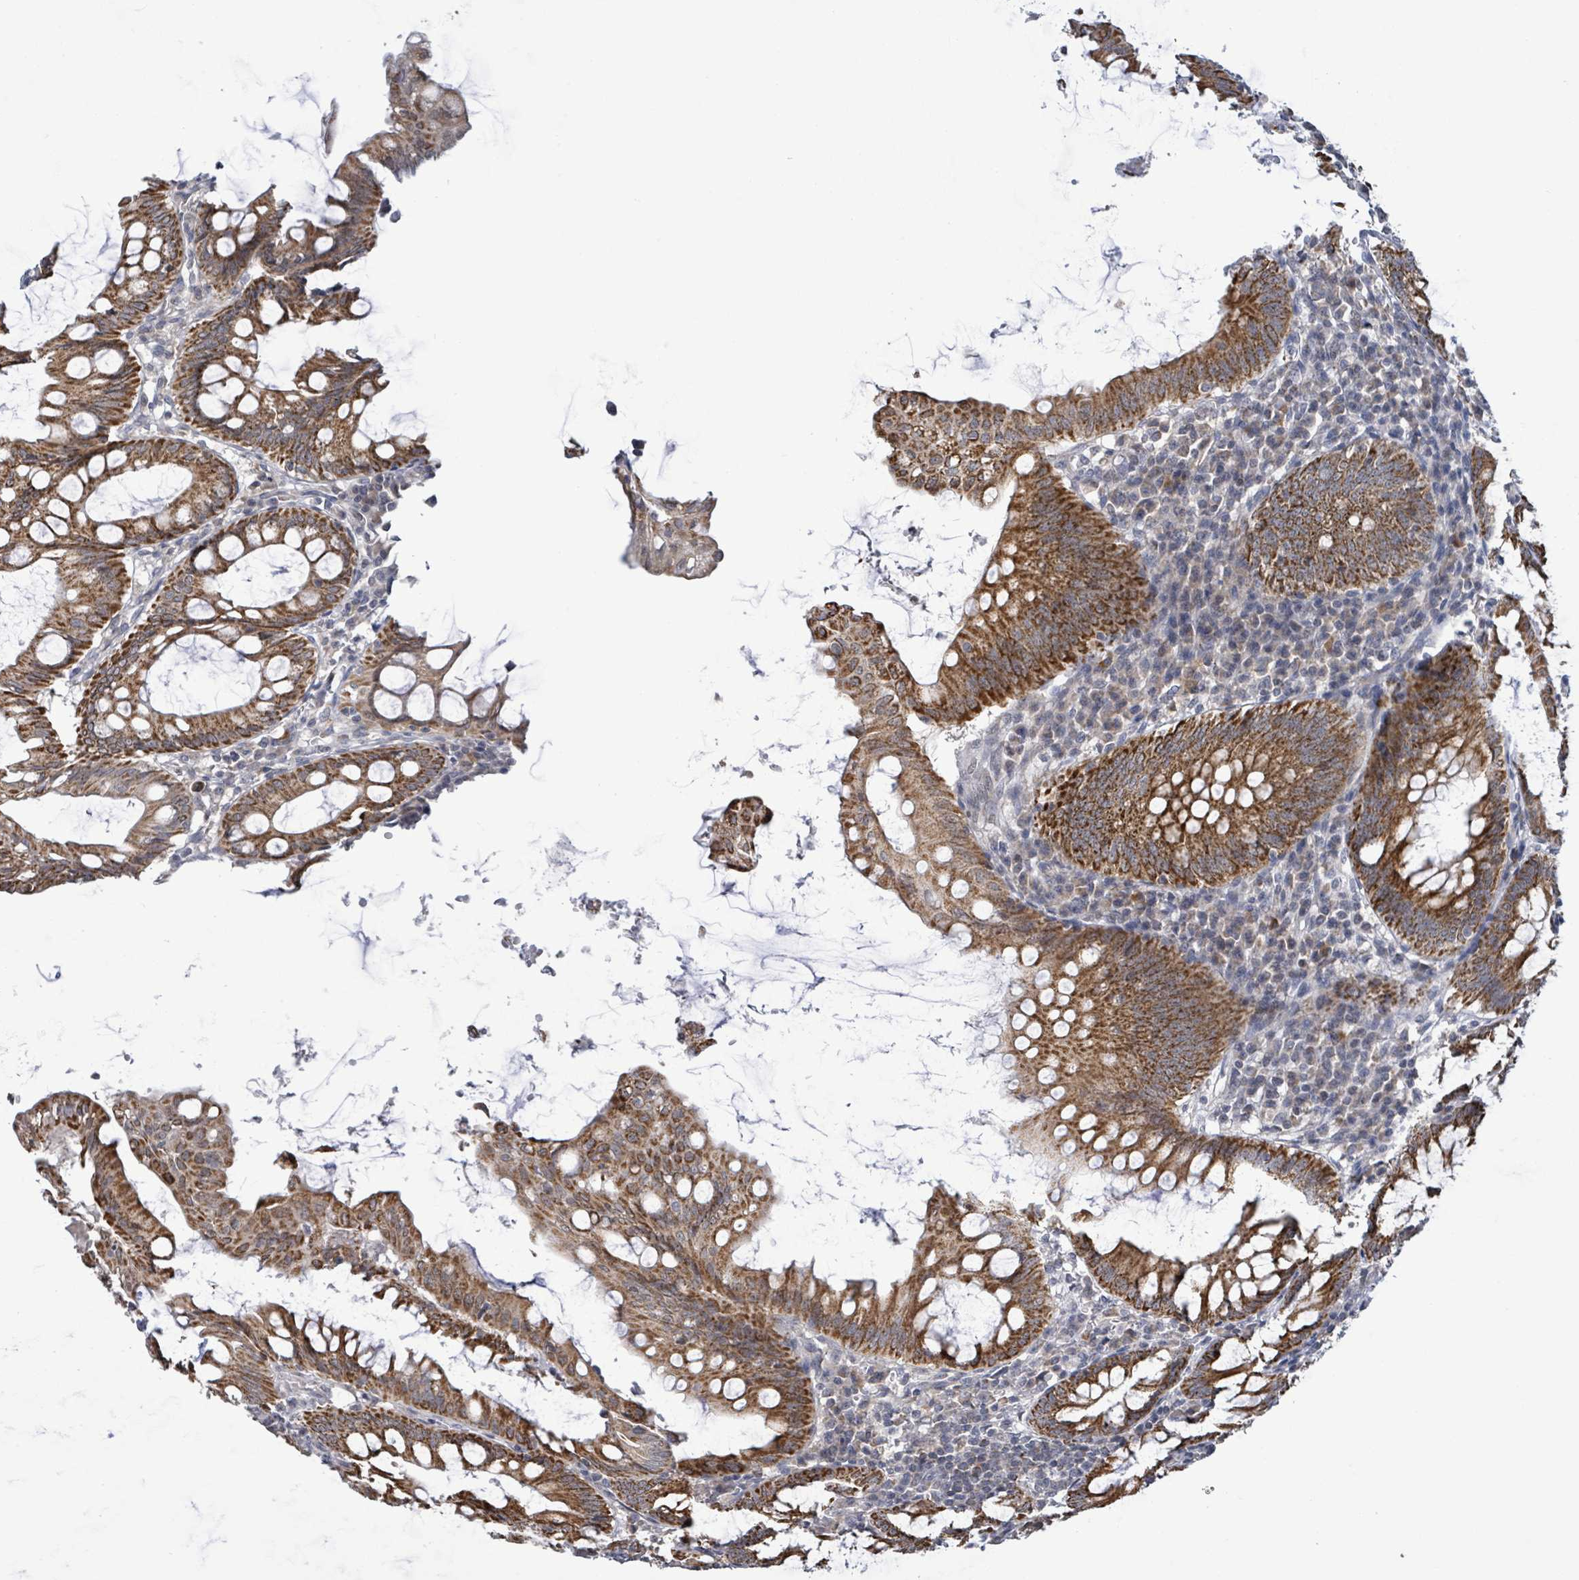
{"staining": {"intensity": "strong", "quantity": ">75%", "location": "cytoplasmic/membranous"}, "tissue": "appendix", "cell_type": "Glandular cells", "image_type": "normal", "snomed": [{"axis": "morphology", "description": "Normal tissue, NOS"}, {"axis": "topography", "description": "Appendix"}], "caption": "An image of appendix stained for a protein exhibits strong cytoplasmic/membranous brown staining in glandular cells. Immunohistochemistry (ihc) stains the protein in brown and the nuclei are stained blue.", "gene": "COQ10B", "patient": {"sex": "male", "age": 83}}